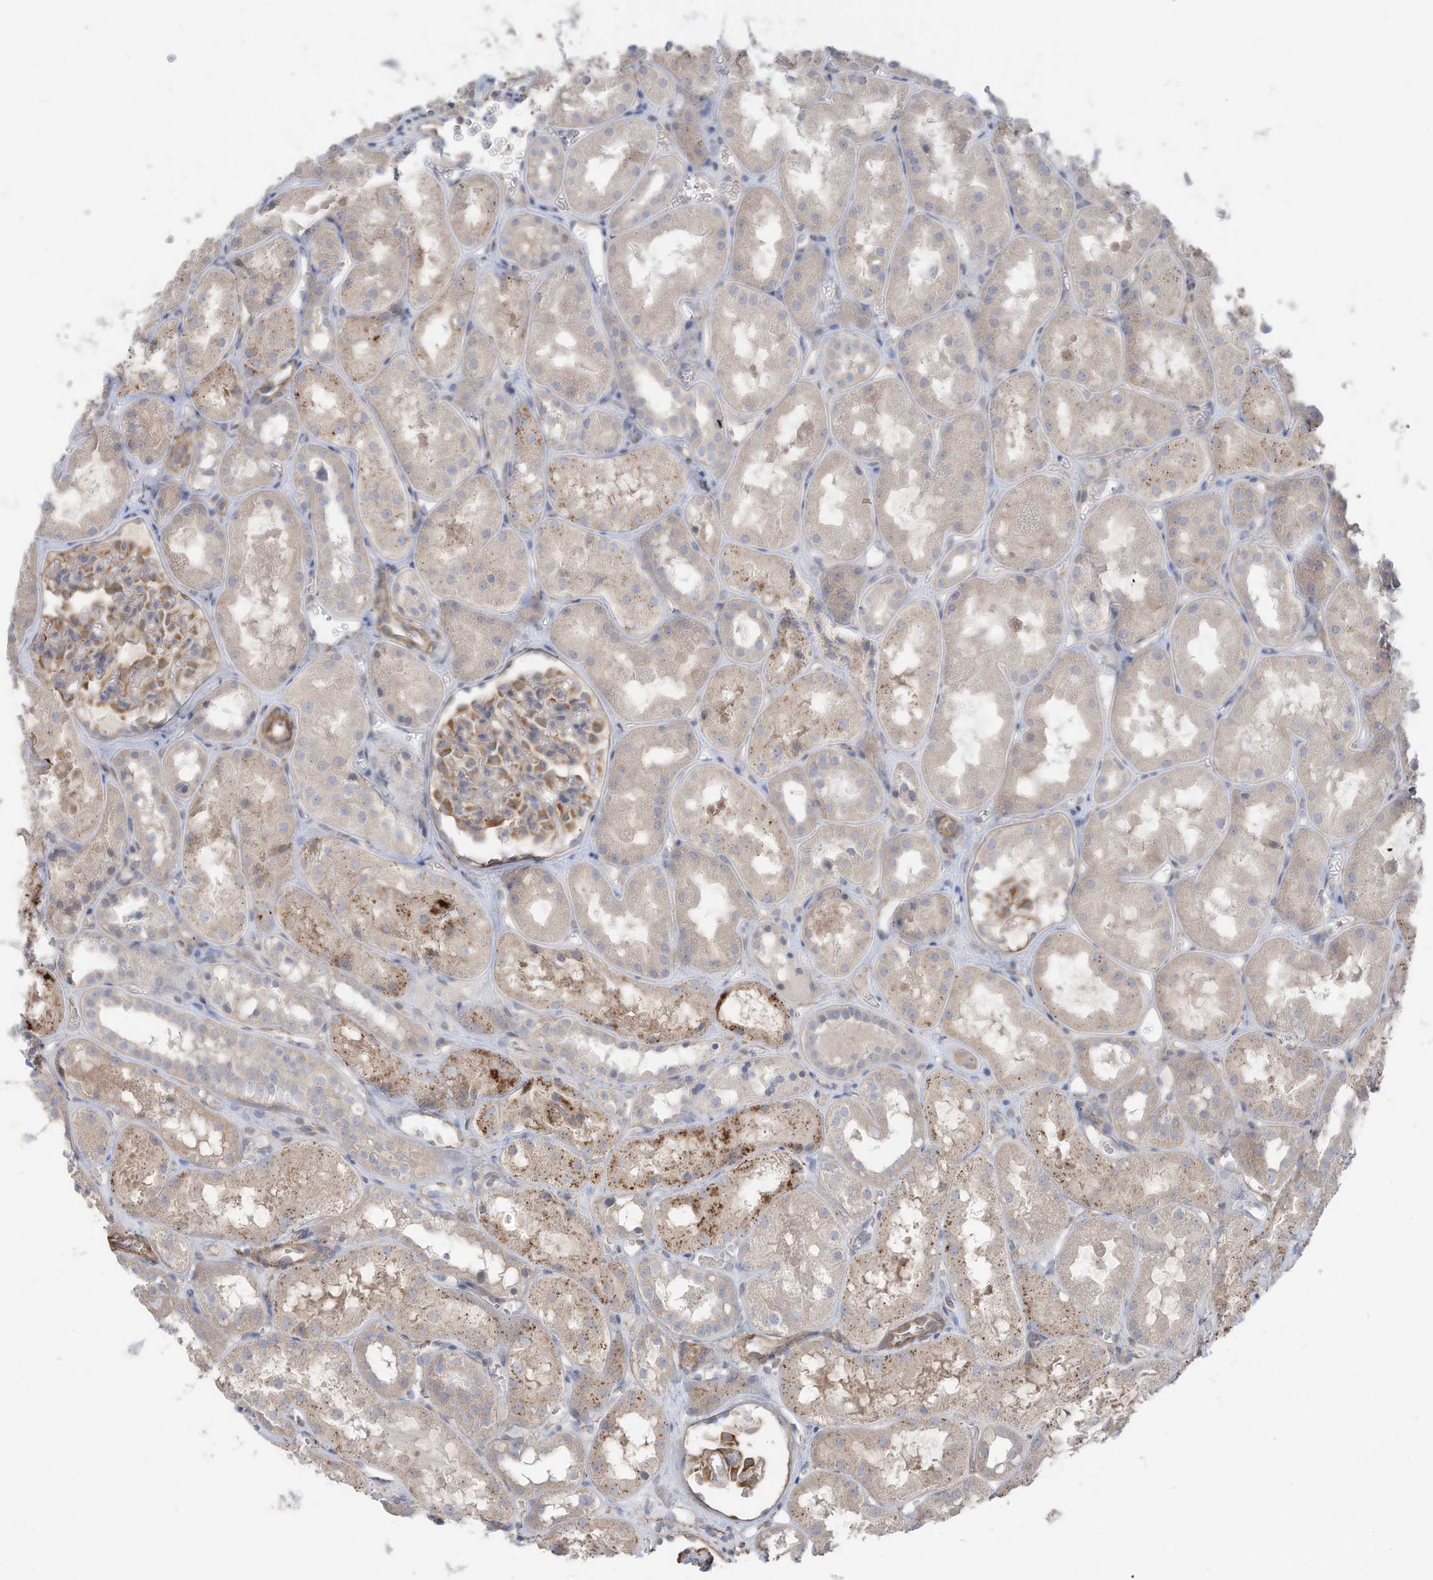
{"staining": {"intensity": "weak", "quantity": ">75%", "location": "cytoplasmic/membranous"}, "tissue": "kidney", "cell_type": "Cells in glomeruli", "image_type": "normal", "snomed": [{"axis": "morphology", "description": "Normal tissue, NOS"}, {"axis": "topography", "description": "Kidney"}], "caption": "This micrograph displays benign kidney stained with immunohistochemistry to label a protein in brown. The cytoplasmic/membranous of cells in glomeruli show weak positivity for the protein. Nuclei are counter-stained blue.", "gene": "SLC17A7", "patient": {"sex": "male", "age": 16}}